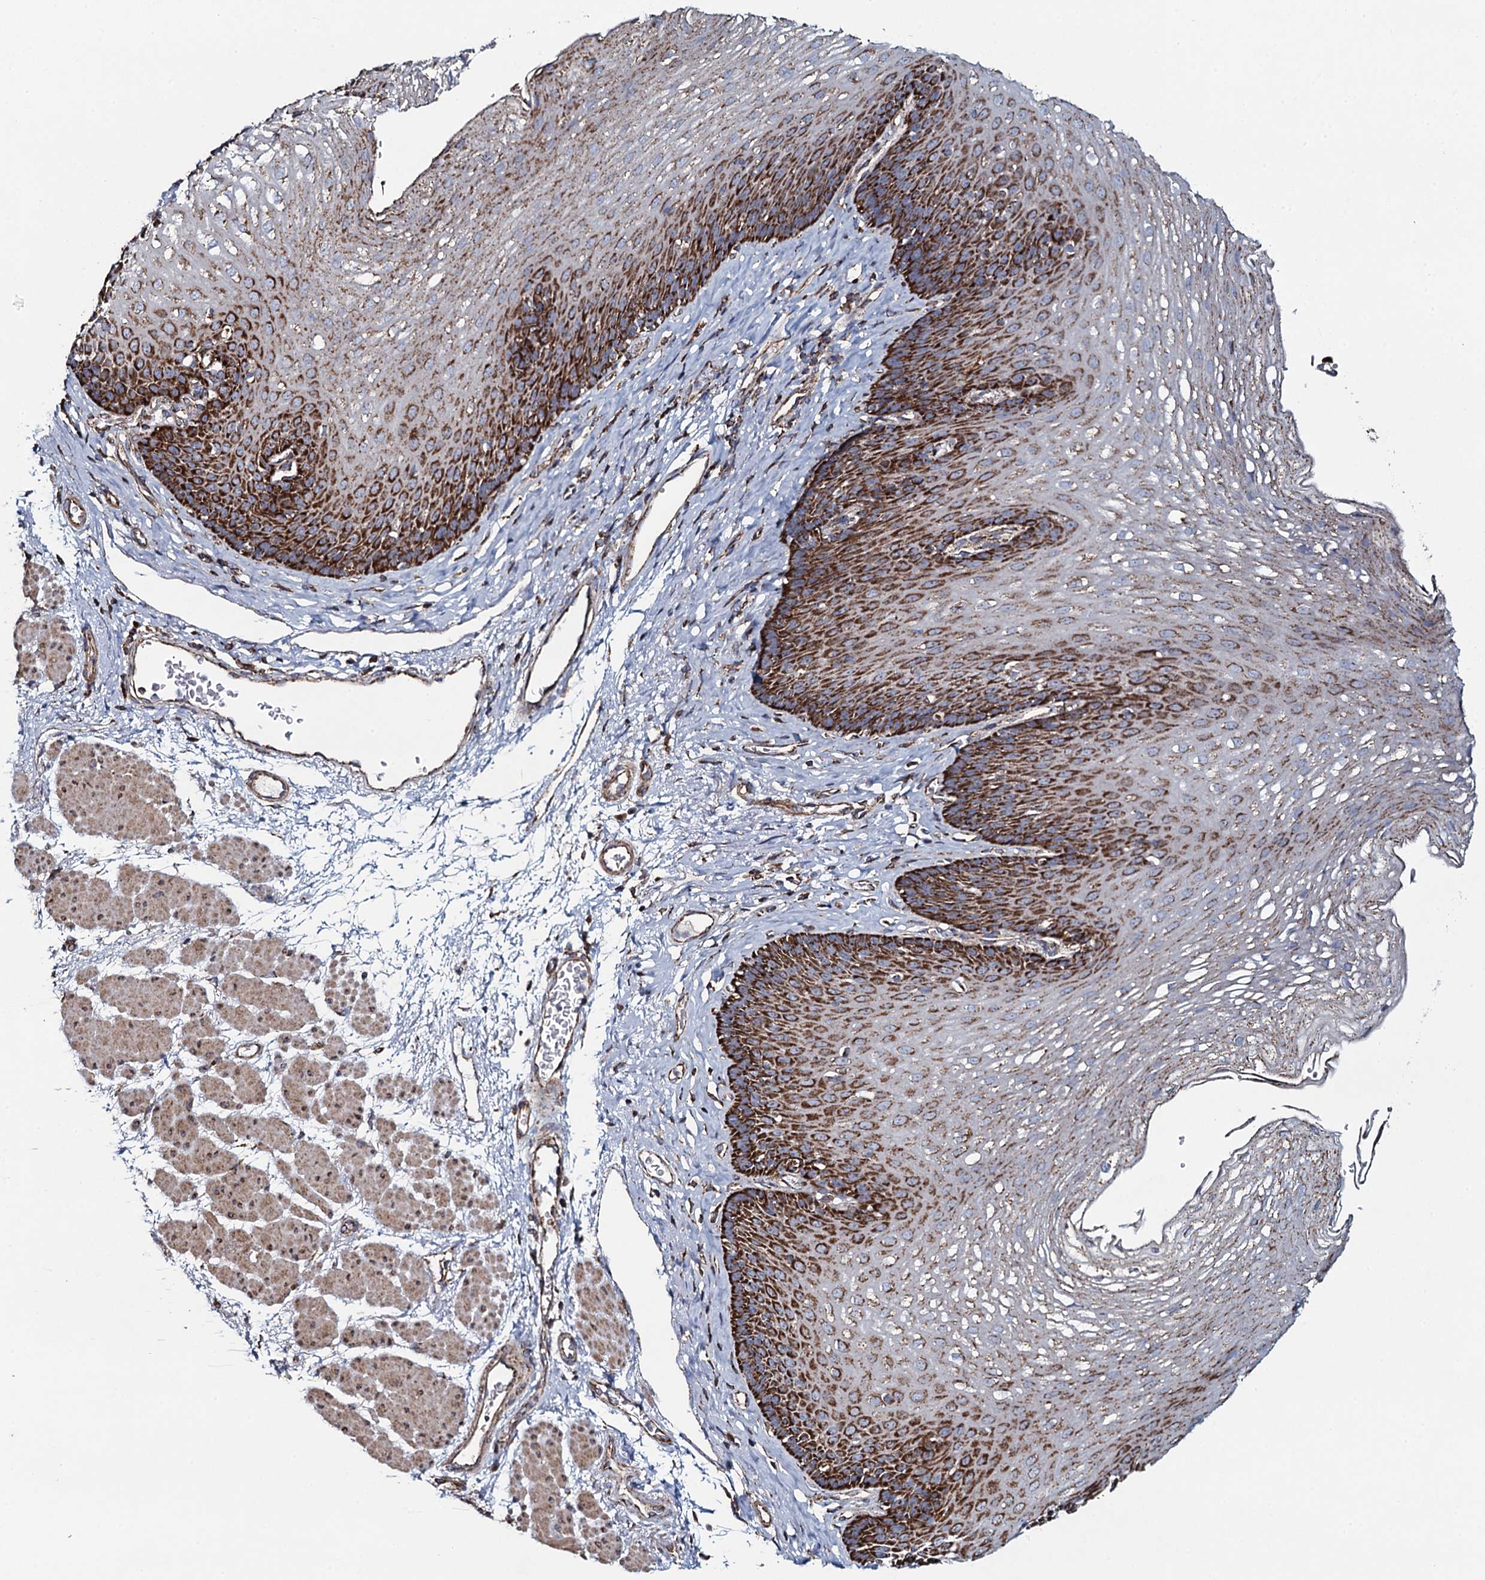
{"staining": {"intensity": "strong", "quantity": ">75%", "location": "cytoplasmic/membranous"}, "tissue": "esophagus", "cell_type": "Squamous epithelial cells", "image_type": "normal", "snomed": [{"axis": "morphology", "description": "Normal tissue, NOS"}, {"axis": "topography", "description": "Esophagus"}], "caption": "Immunohistochemistry of benign esophagus demonstrates high levels of strong cytoplasmic/membranous staining in approximately >75% of squamous epithelial cells.", "gene": "EVC2", "patient": {"sex": "female", "age": 66}}